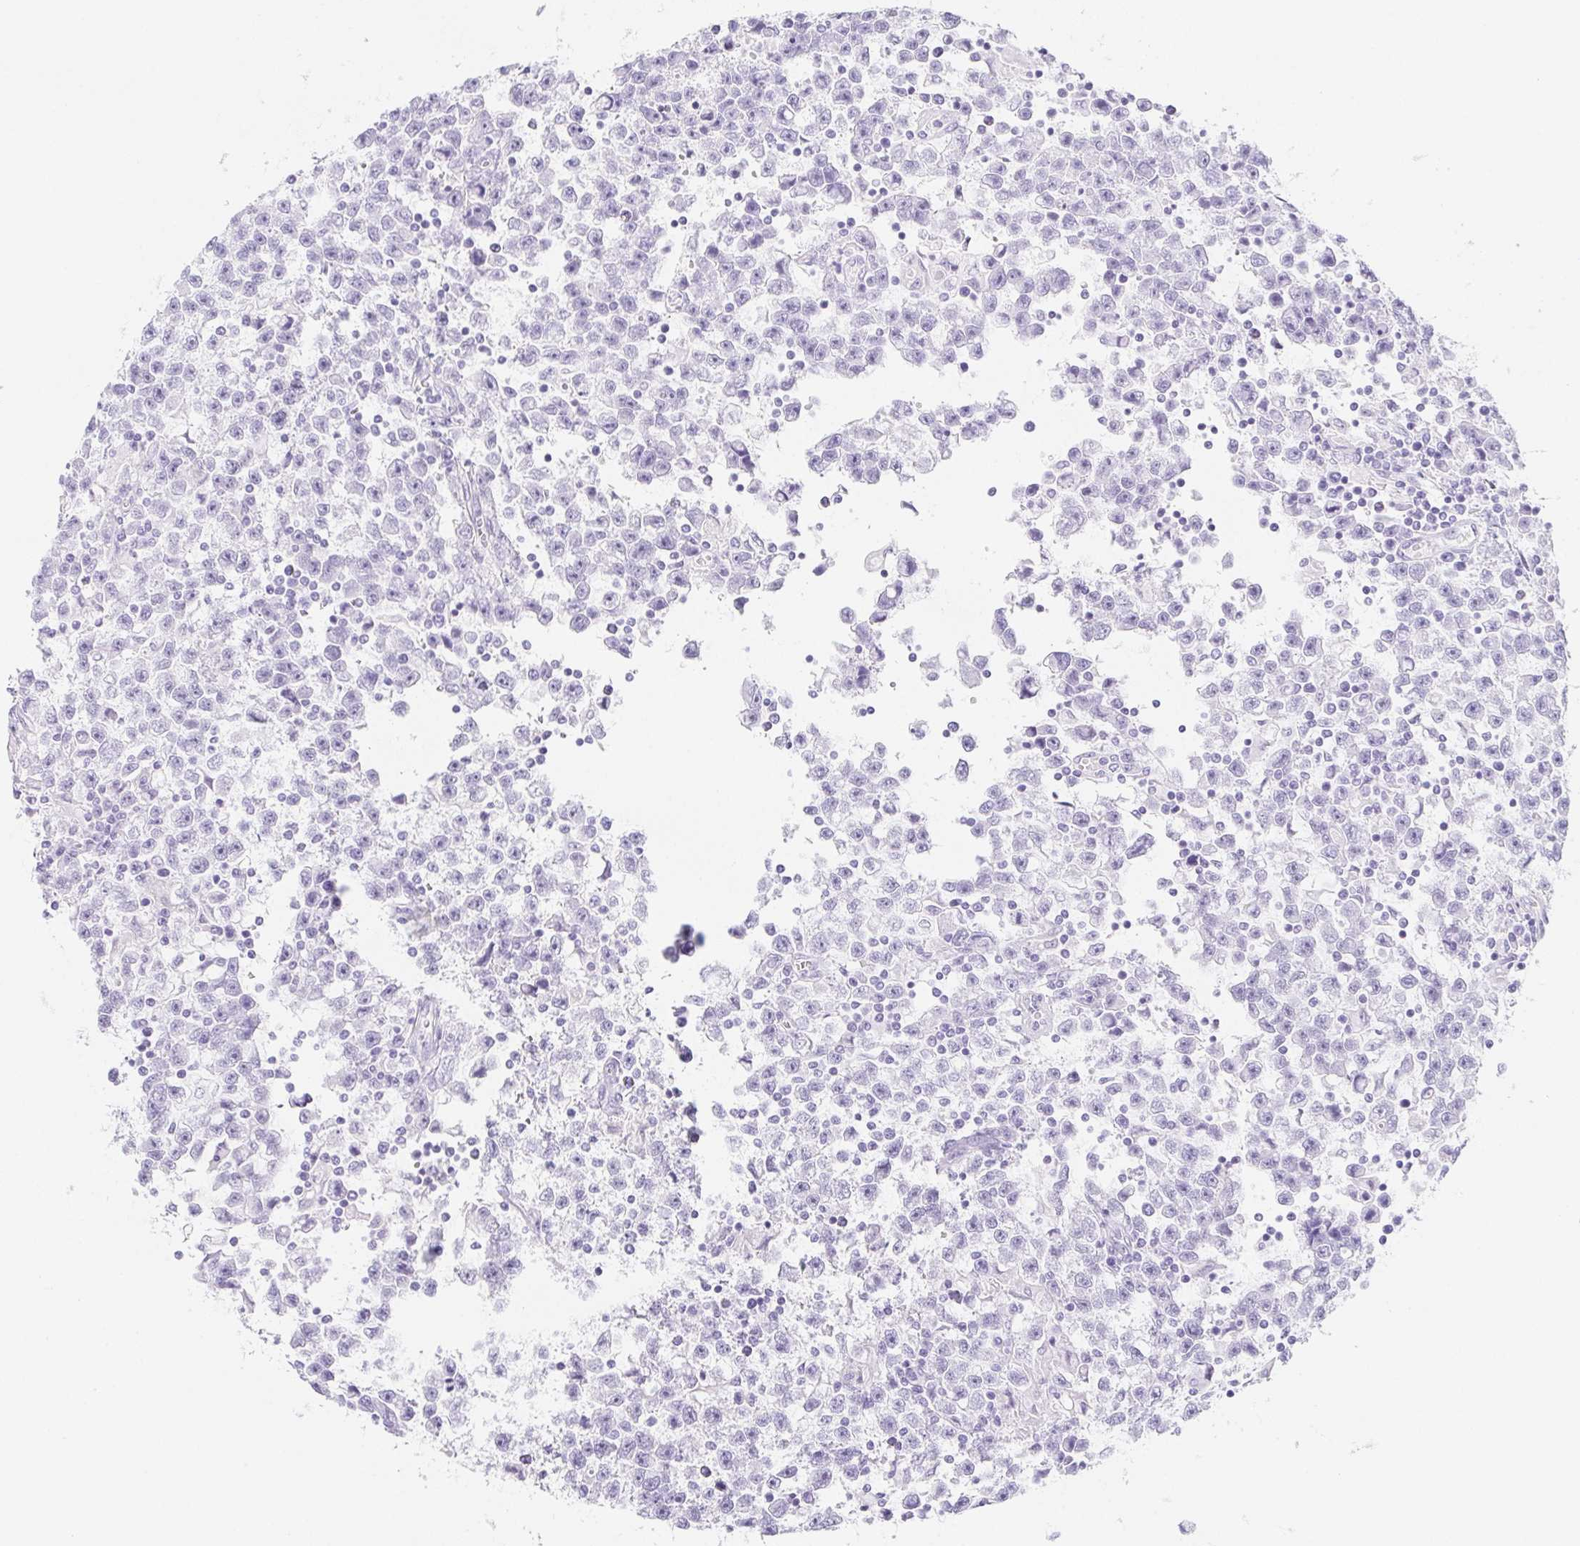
{"staining": {"intensity": "negative", "quantity": "none", "location": "none"}, "tissue": "testis cancer", "cell_type": "Tumor cells", "image_type": "cancer", "snomed": [{"axis": "morphology", "description": "Seminoma, NOS"}, {"axis": "topography", "description": "Testis"}], "caption": "This is an IHC histopathology image of human testis seminoma. There is no positivity in tumor cells.", "gene": "CYP21A2", "patient": {"sex": "male", "age": 31}}